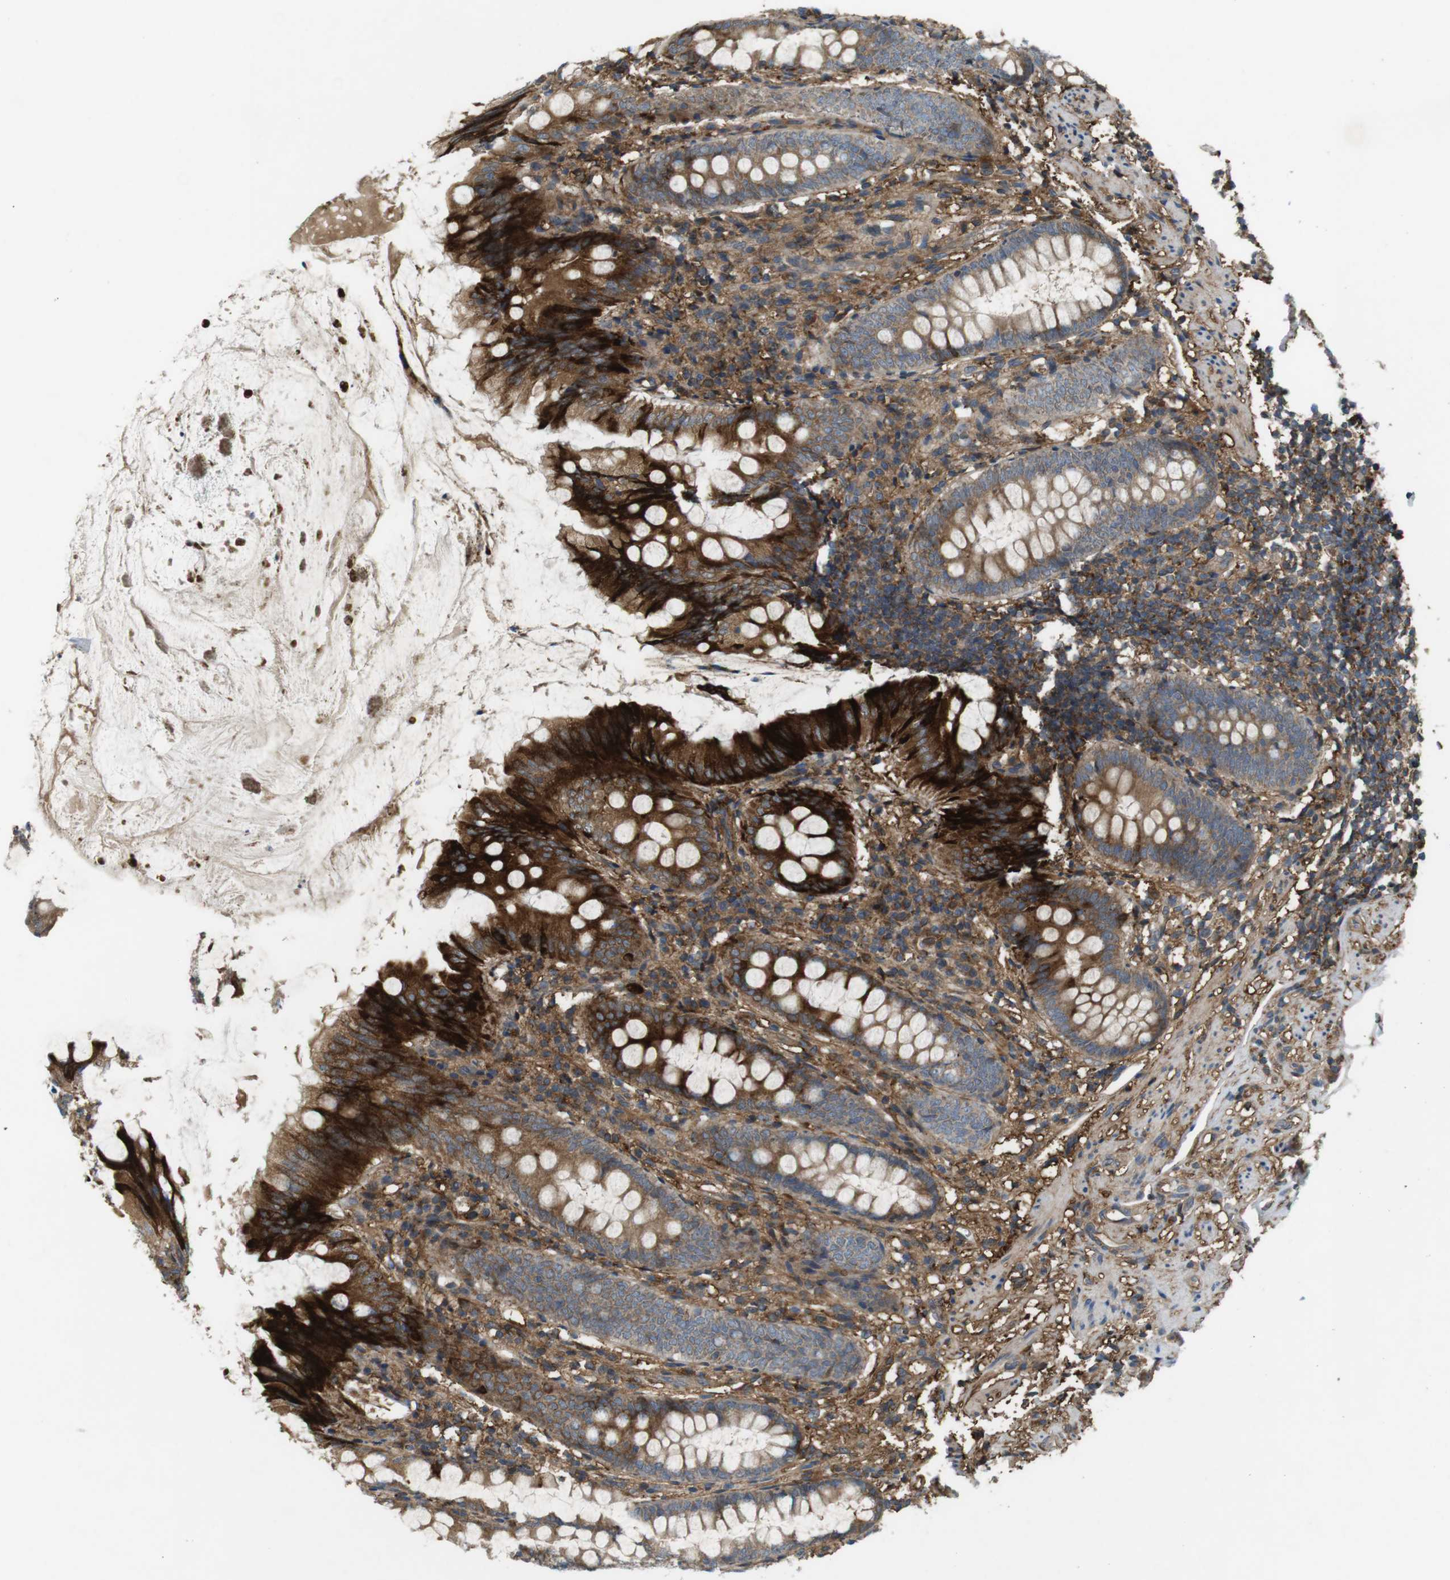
{"staining": {"intensity": "strong", "quantity": ">75%", "location": "cytoplasmic/membranous"}, "tissue": "appendix", "cell_type": "Glandular cells", "image_type": "normal", "snomed": [{"axis": "morphology", "description": "Normal tissue, NOS"}, {"axis": "topography", "description": "Appendix"}], "caption": "Unremarkable appendix shows strong cytoplasmic/membranous expression in about >75% of glandular cells The staining was performed using DAB to visualize the protein expression in brown, while the nuclei were stained in blue with hematoxylin (Magnification: 20x)..", "gene": "DDAH2", "patient": {"sex": "female", "age": 77}}